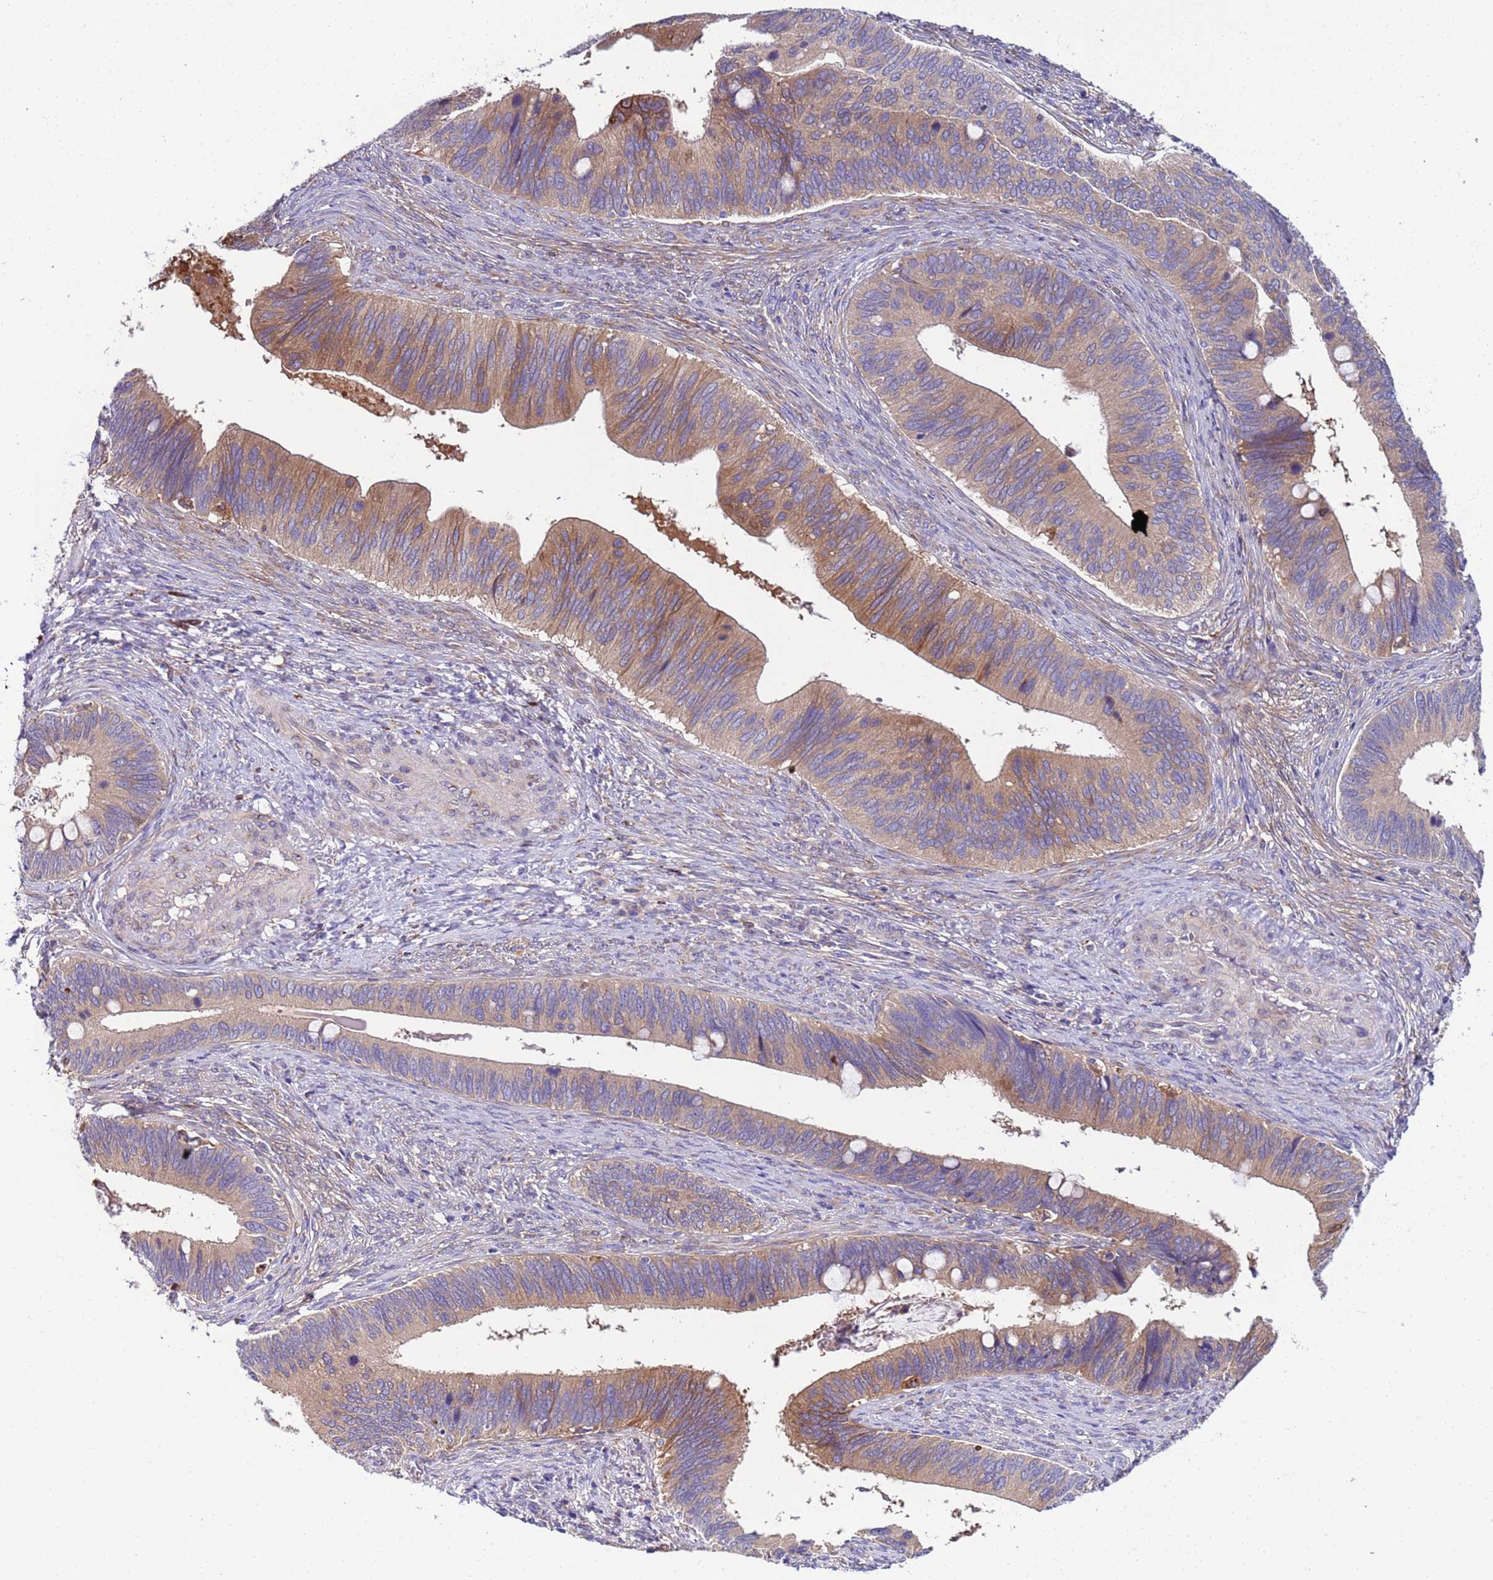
{"staining": {"intensity": "moderate", "quantity": "25%-75%", "location": "cytoplasmic/membranous"}, "tissue": "cervical cancer", "cell_type": "Tumor cells", "image_type": "cancer", "snomed": [{"axis": "morphology", "description": "Adenocarcinoma, NOS"}, {"axis": "topography", "description": "Cervix"}], "caption": "There is medium levels of moderate cytoplasmic/membranous staining in tumor cells of adenocarcinoma (cervical), as demonstrated by immunohistochemical staining (brown color).", "gene": "PAQR7", "patient": {"sex": "female", "age": 42}}